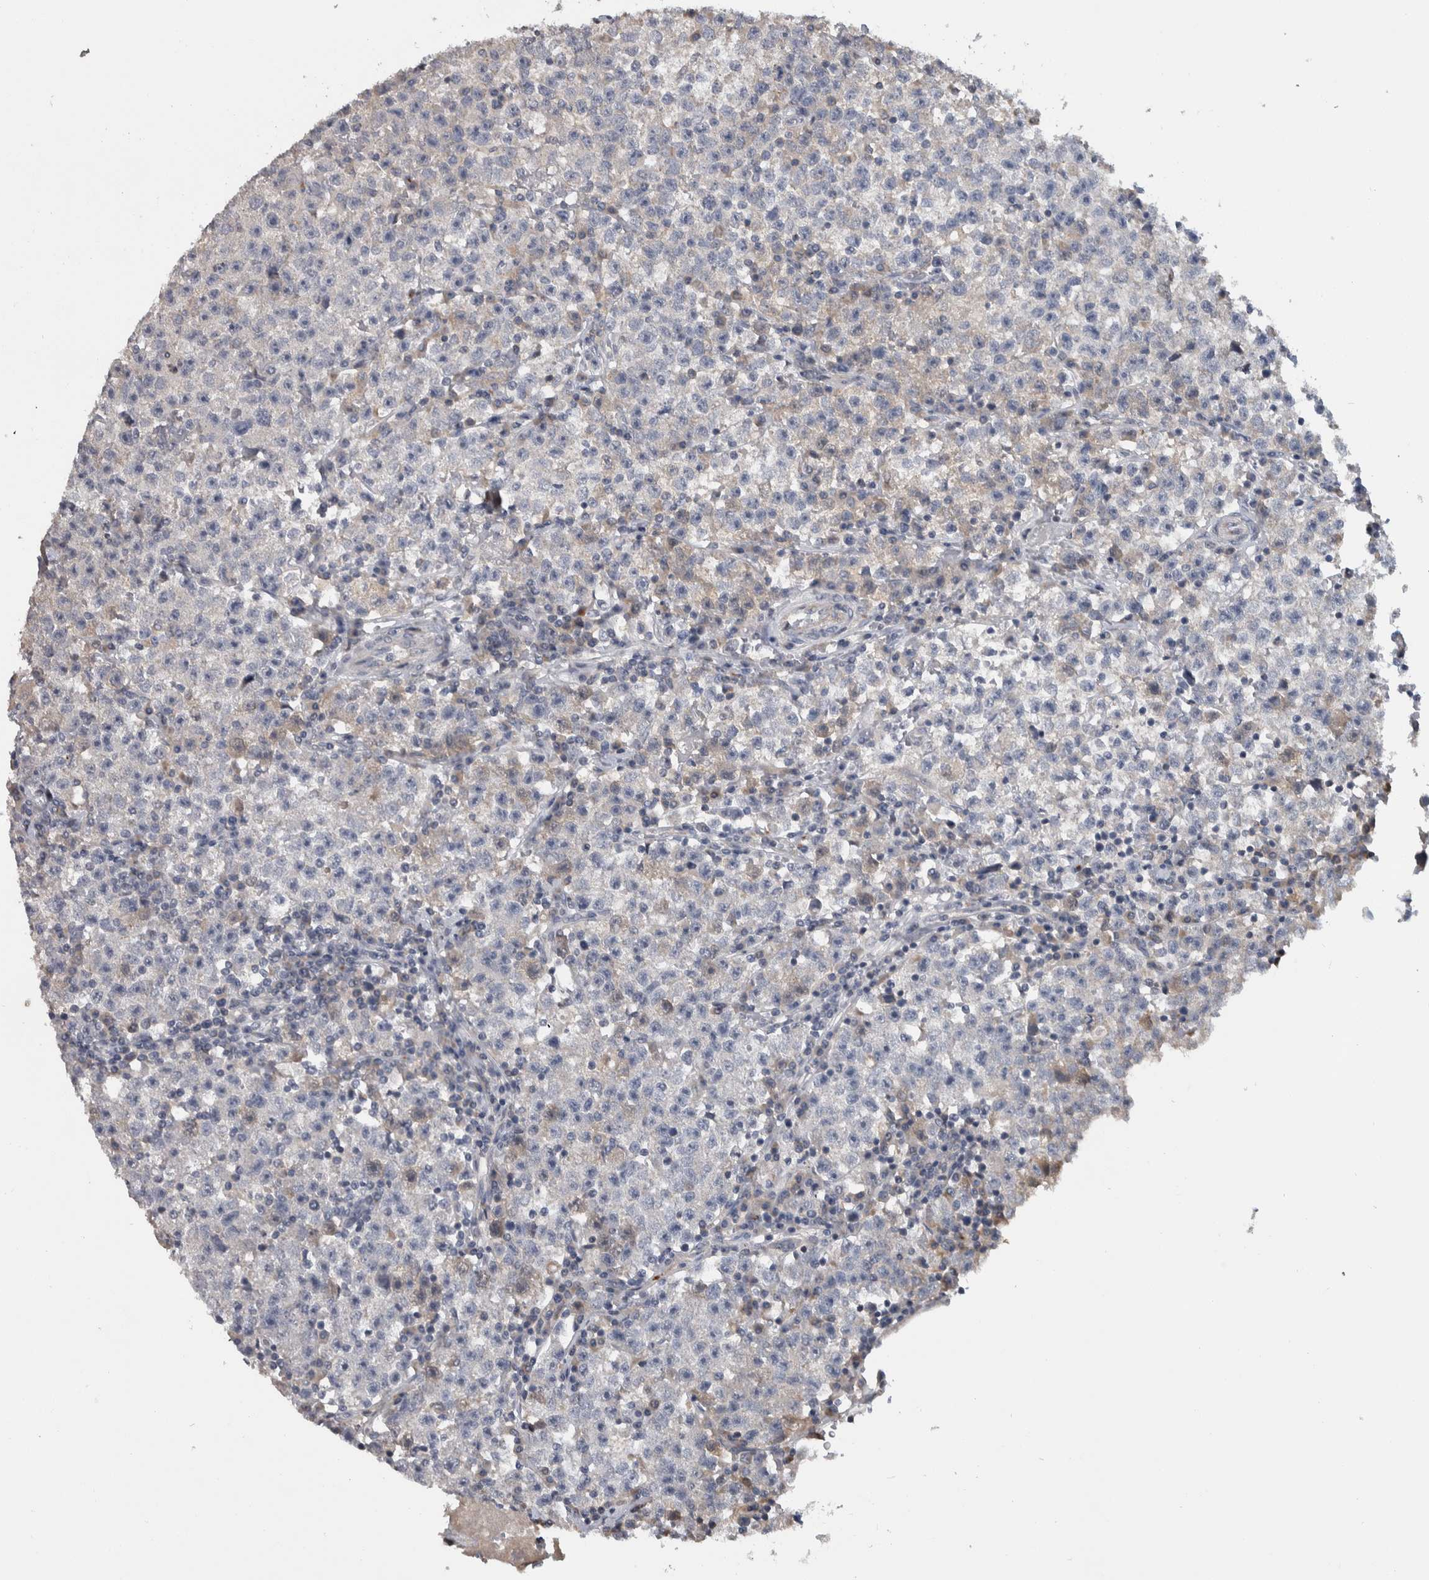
{"staining": {"intensity": "weak", "quantity": "<25%", "location": "cytoplasmic/membranous"}, "tissue": "testis cancer", "cell_type": "Tumor cells", "image_type": "cancer", "snomed": [{"axis": "morphology", "description": "Seminoma, NOS"}, {"axis": "topography", "description": "Testis"}], "caption": "High power microscopy image of an immunohistochemistry (IHC) photomicrograph of testis cancer, revealing no significant staining in tumor cells.", "gene": "FAM83G", "patient": {"sex": "male", "age": 22}}